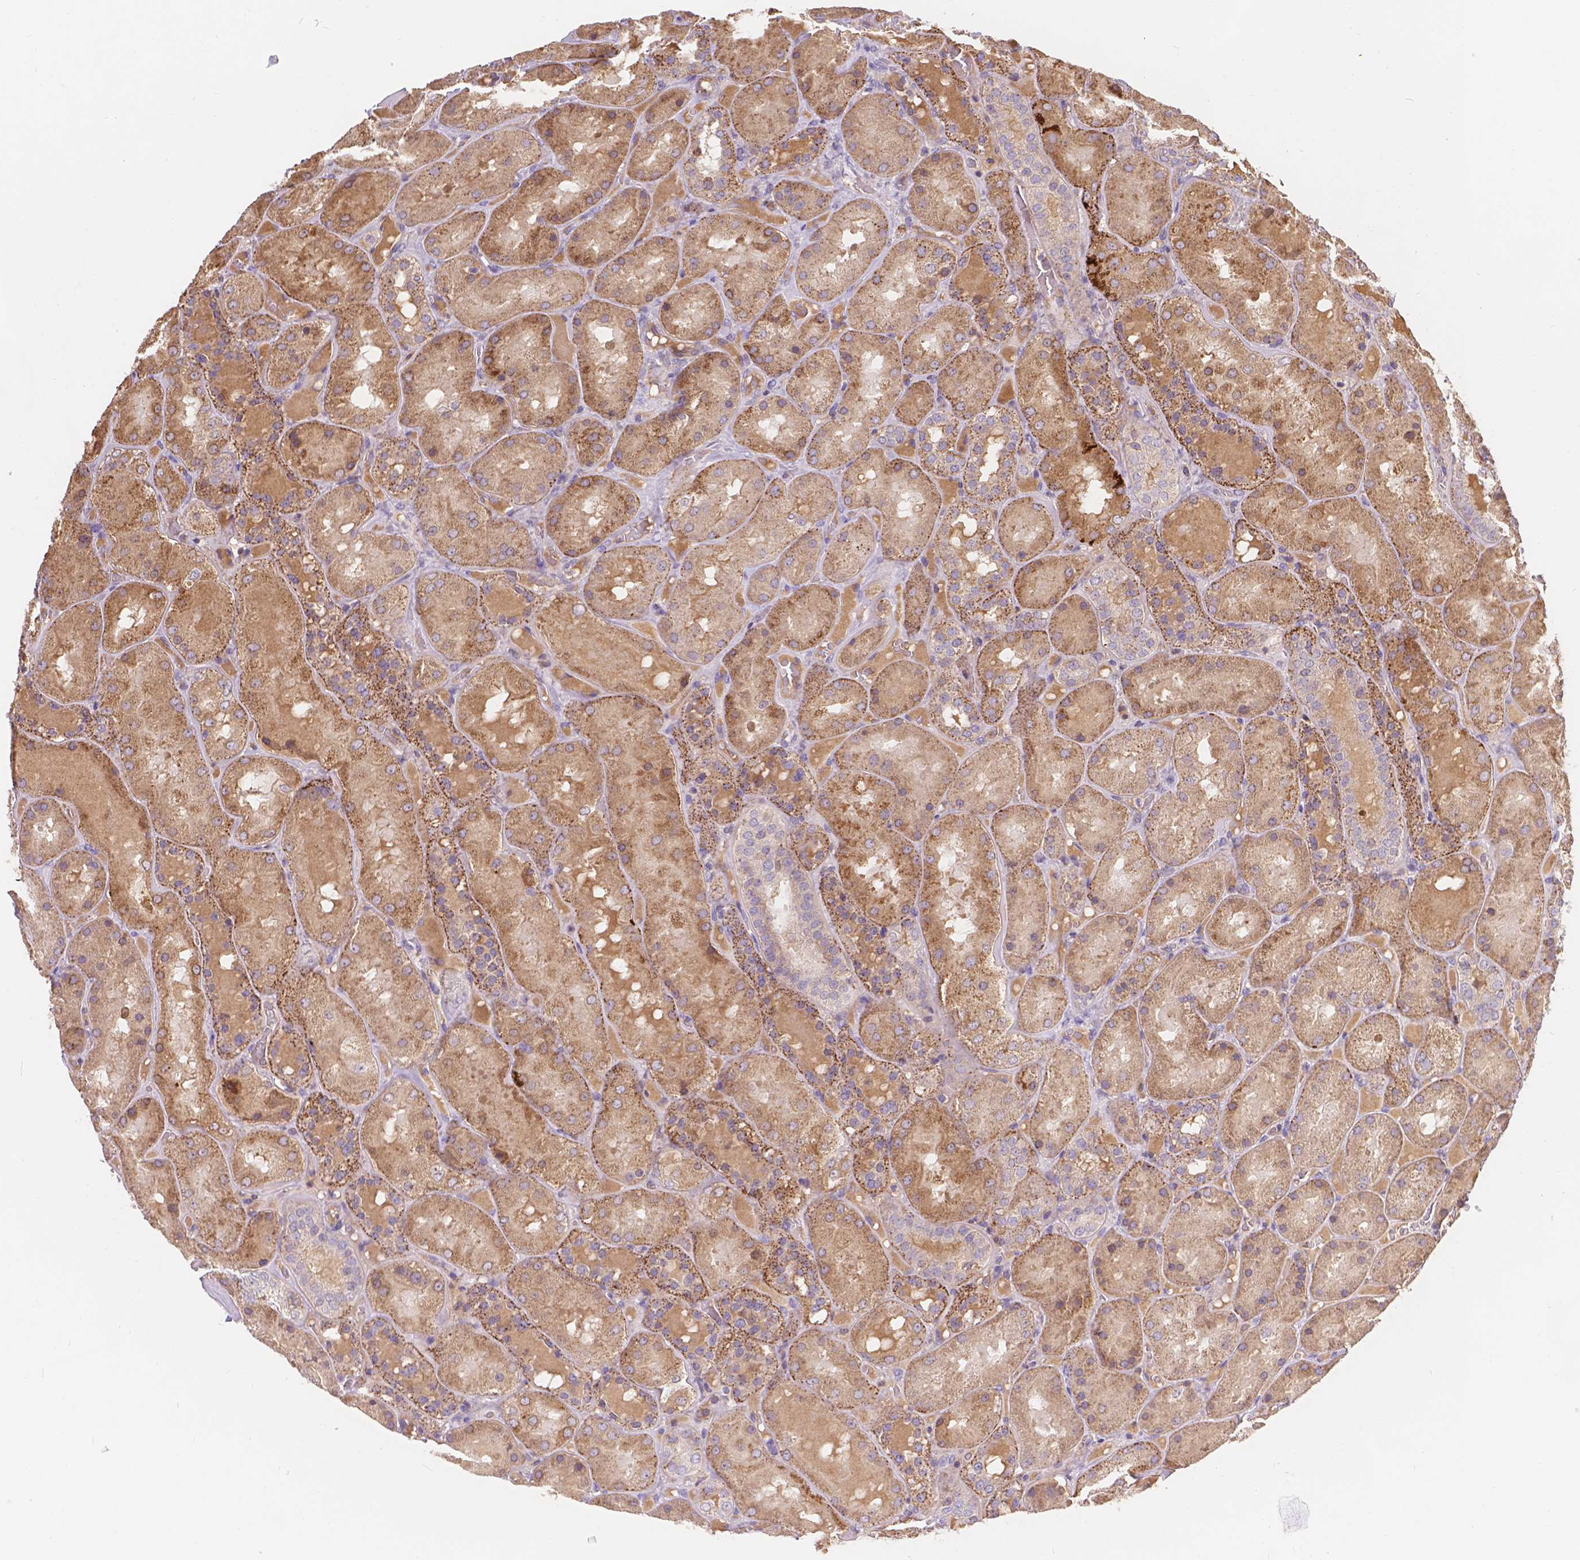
{"staining": {"intensity": "negative", "quantity": "none", "location": "none"}, "tissue": "kidney", "cell_type": "Cells in glomeruli", "image_type": "normal", "snomed": [{"axis": "morphology", "description": "Normal tissue, NOS"}, {"axis": "topography", "description": "Kidney"}], "caption": "This image is of benign kidney stained with IHC to label a protein in brown with the nuclei are counter-stained blue. There is no expression in cells in glomeruli. Nuclei are stained in blue.", "gene": "CDK10", "patient": {"sex": "male", "age": 73}}